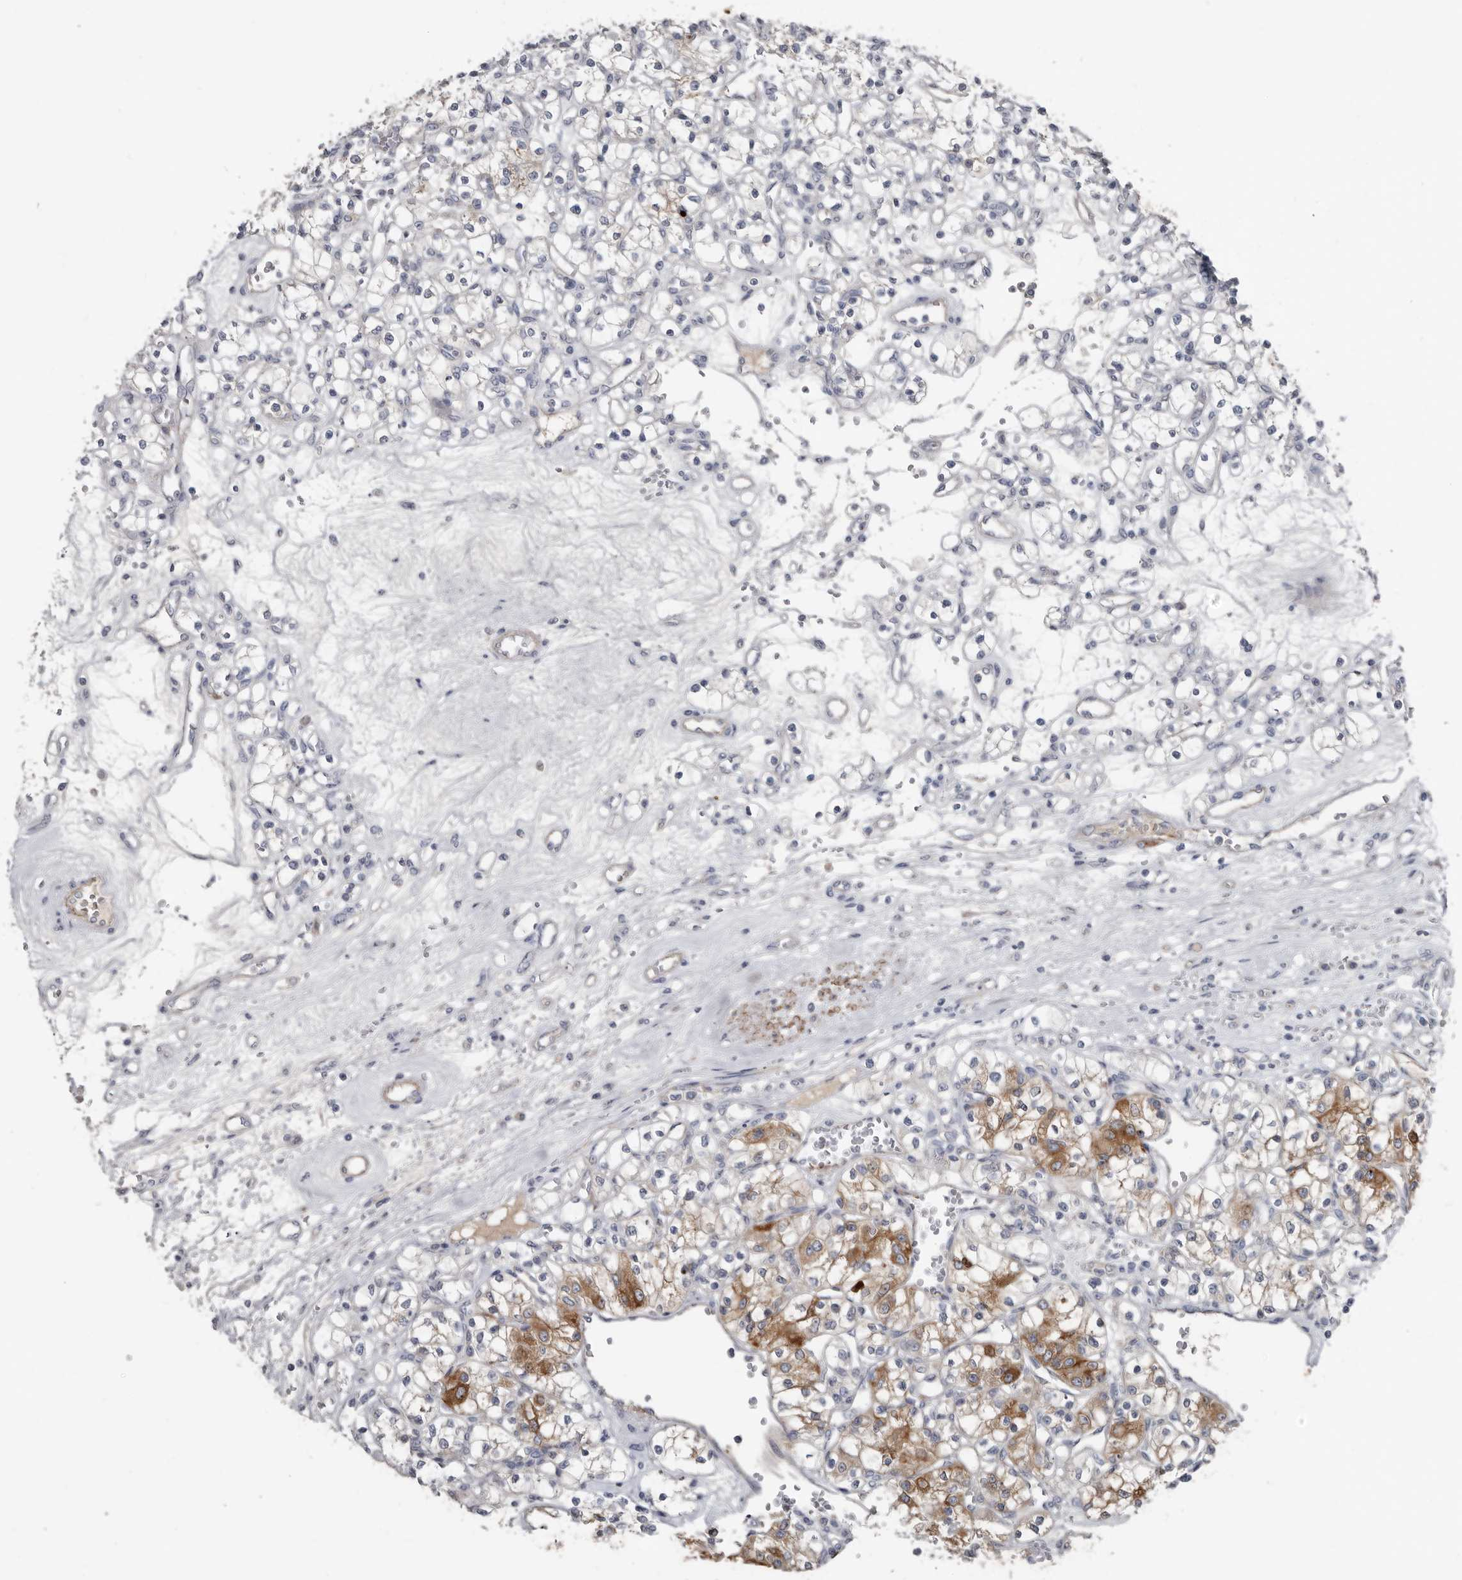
{"staining": {"intensity": "moderate", "quantity": "25%-75%", "location": "cytoplasmic/membranous"}, "tissue": "renal cancer", "cell_type": "Tumor cells", "image_type": "cancer", "snomed": [{"axis": "morphology", "description": "Adenocarcinoma, NOS"}, {"axis": "topography", "description": "Kidney"}], "caption": "The immunohistochemical stain highlights moderate cytoplasmic/membranous expression in tumor cells of renal cancer (adenocarcinoma) tissue. (IHC, brightfield microscopy, high magnification).", "gene": "ZNF114", "patient": {"sex": "female", "age": 59}}